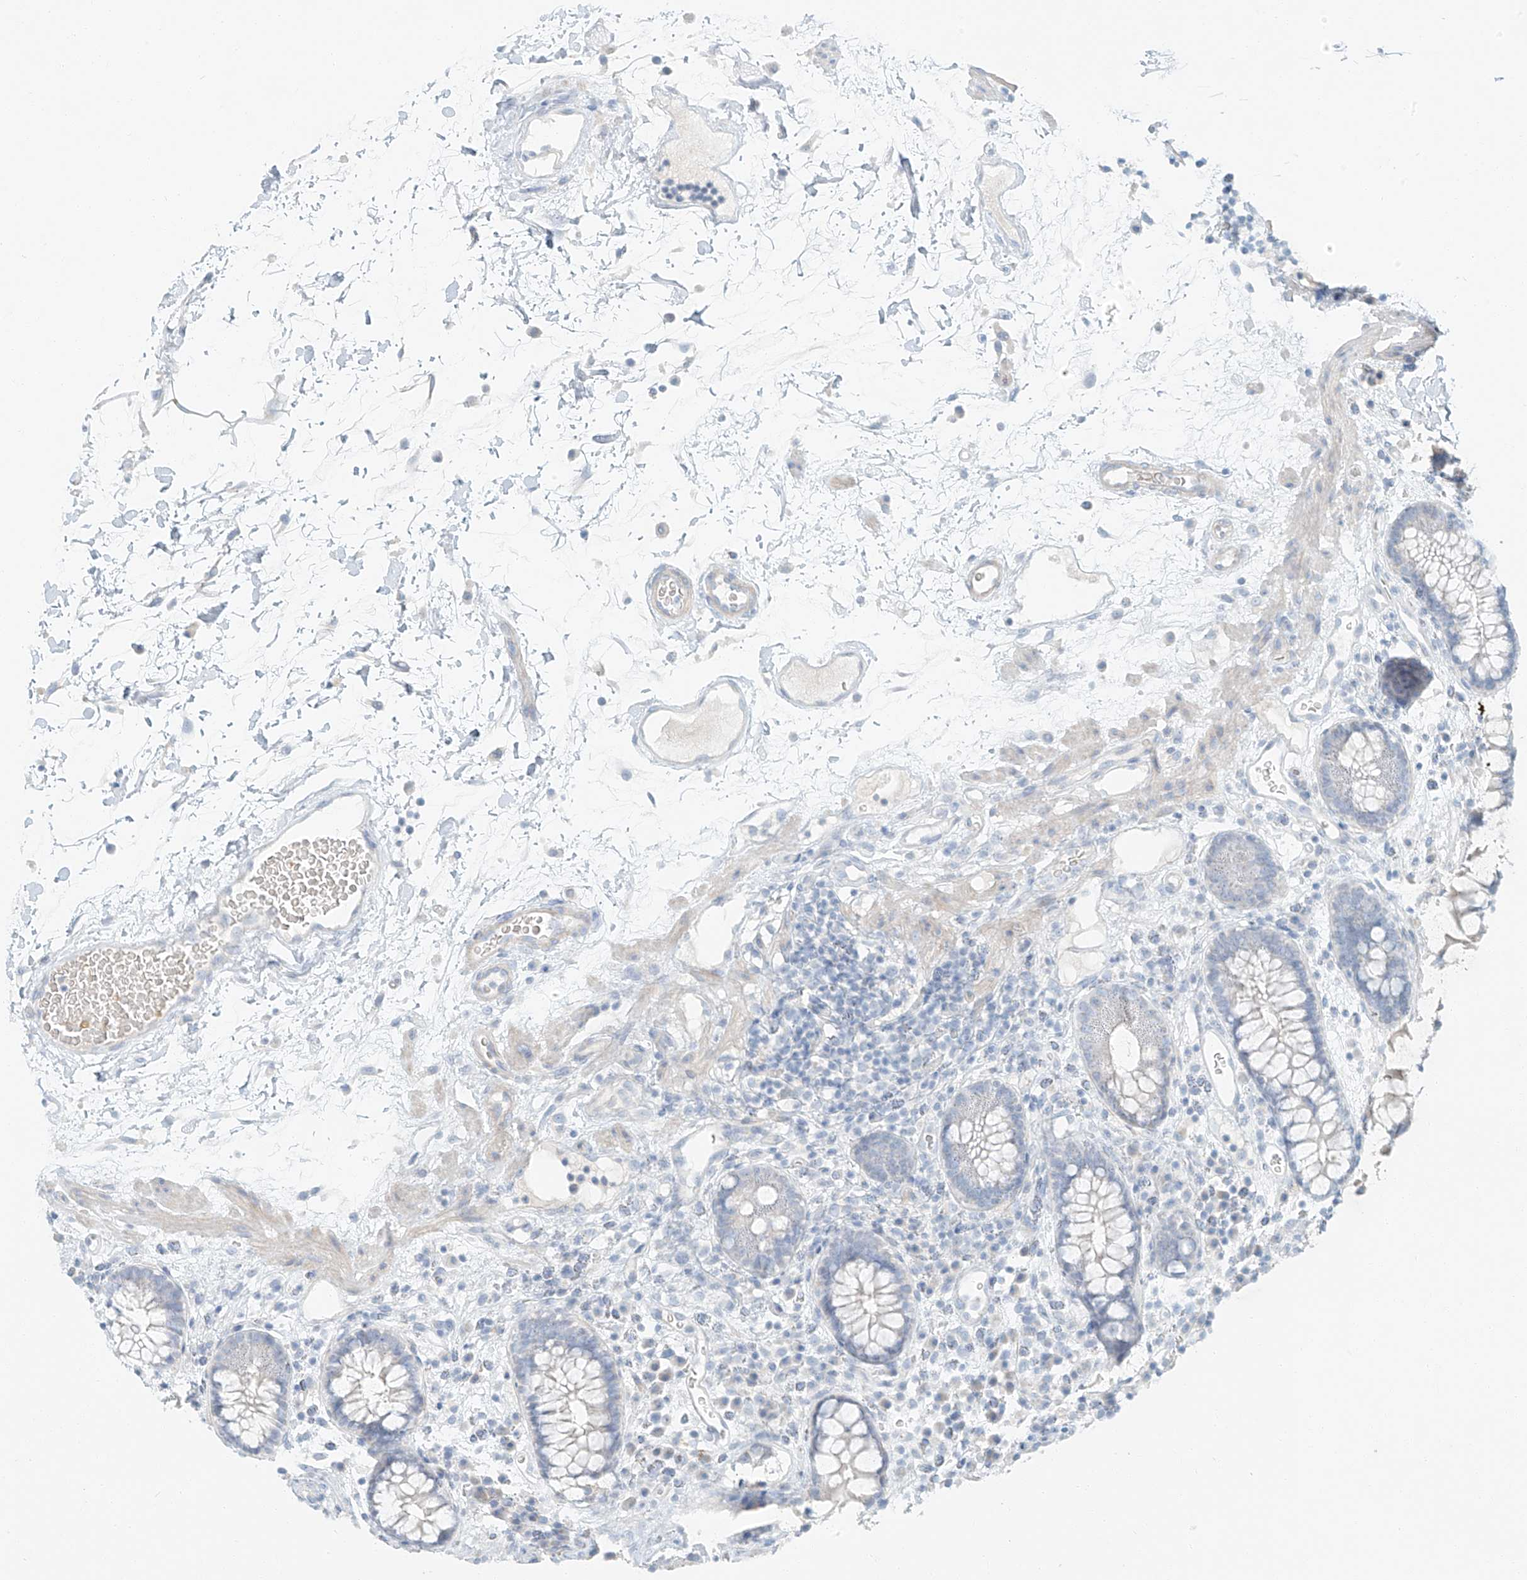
{"staining": {"intensity": "negative", "quantity": "none", "location": "none"}, "tissue": "colon", "cell_type": "Endothelial cells", "image_type": "normal", "snomed": [{"axis": "morphology", "description": "Normal tissue, NOS"}, {"axis": "topography", "description": "Colon"}], "caption": "Endothelial cells are negative for protein expression in benign human colon. (DAB immunohistochemistry visualized using brightfield microscopy, high magnification).", "gene": "PGC", "patient": {"sex": "female", "age": 79}}